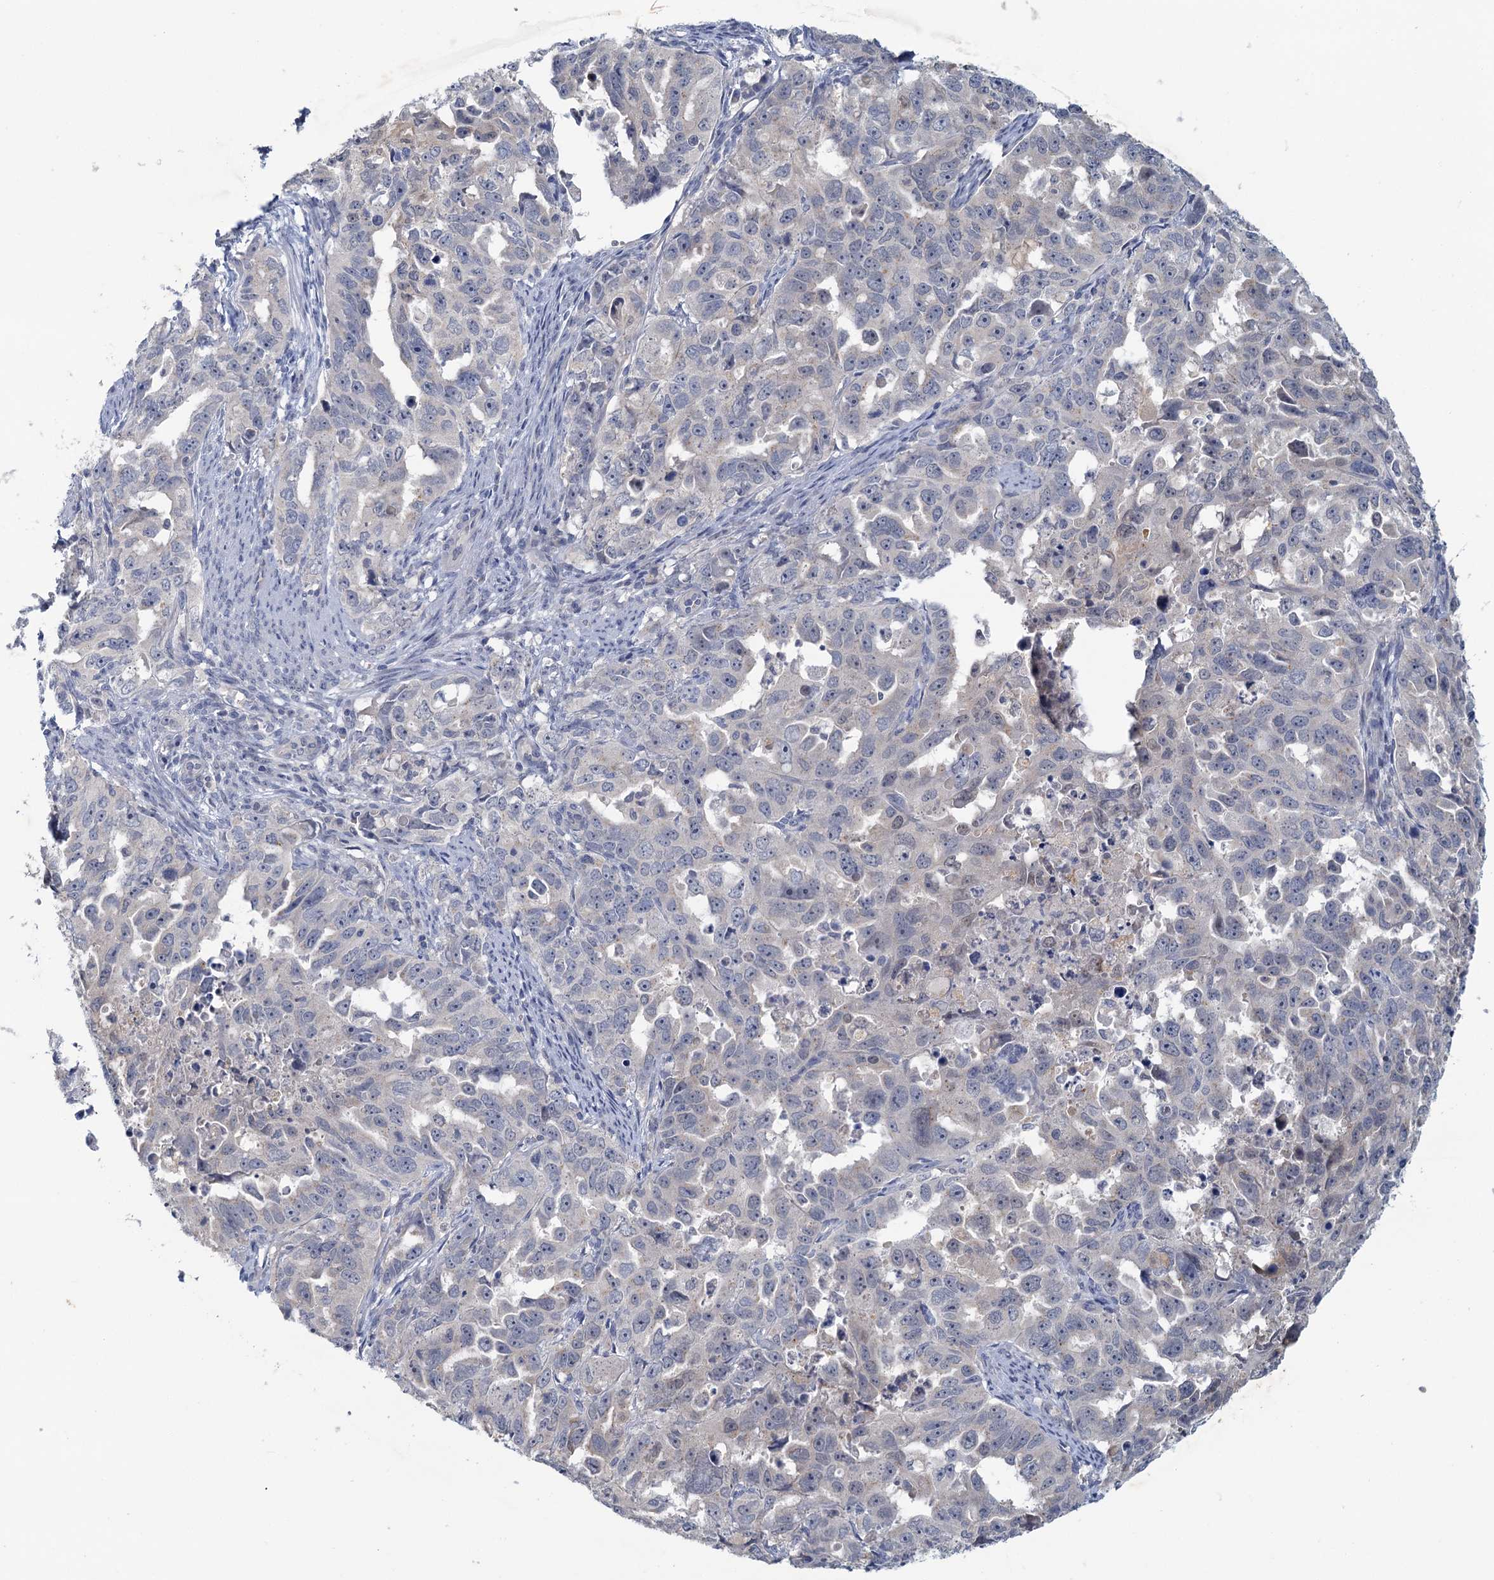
{"staining": {"intensity": "negative", "quantity": "none", "location": "none"}, "tissue": "endometrial cancer", "cell_type": "Tumor cells", "image_type": "cancer", "snomed": [{"axis": "morphology", "description": "Adenocarcinoma, NOS"}, {"axis": "topography", "description": "Endometrium"}], "caption": "Human endometrial adenocarcinoma stained for a protein using immunohistochemistry (IHC) demonstrates no expression in tumor cells.", "gene": "MYO7B", "patient": {"sex": "female", "age": 65}}